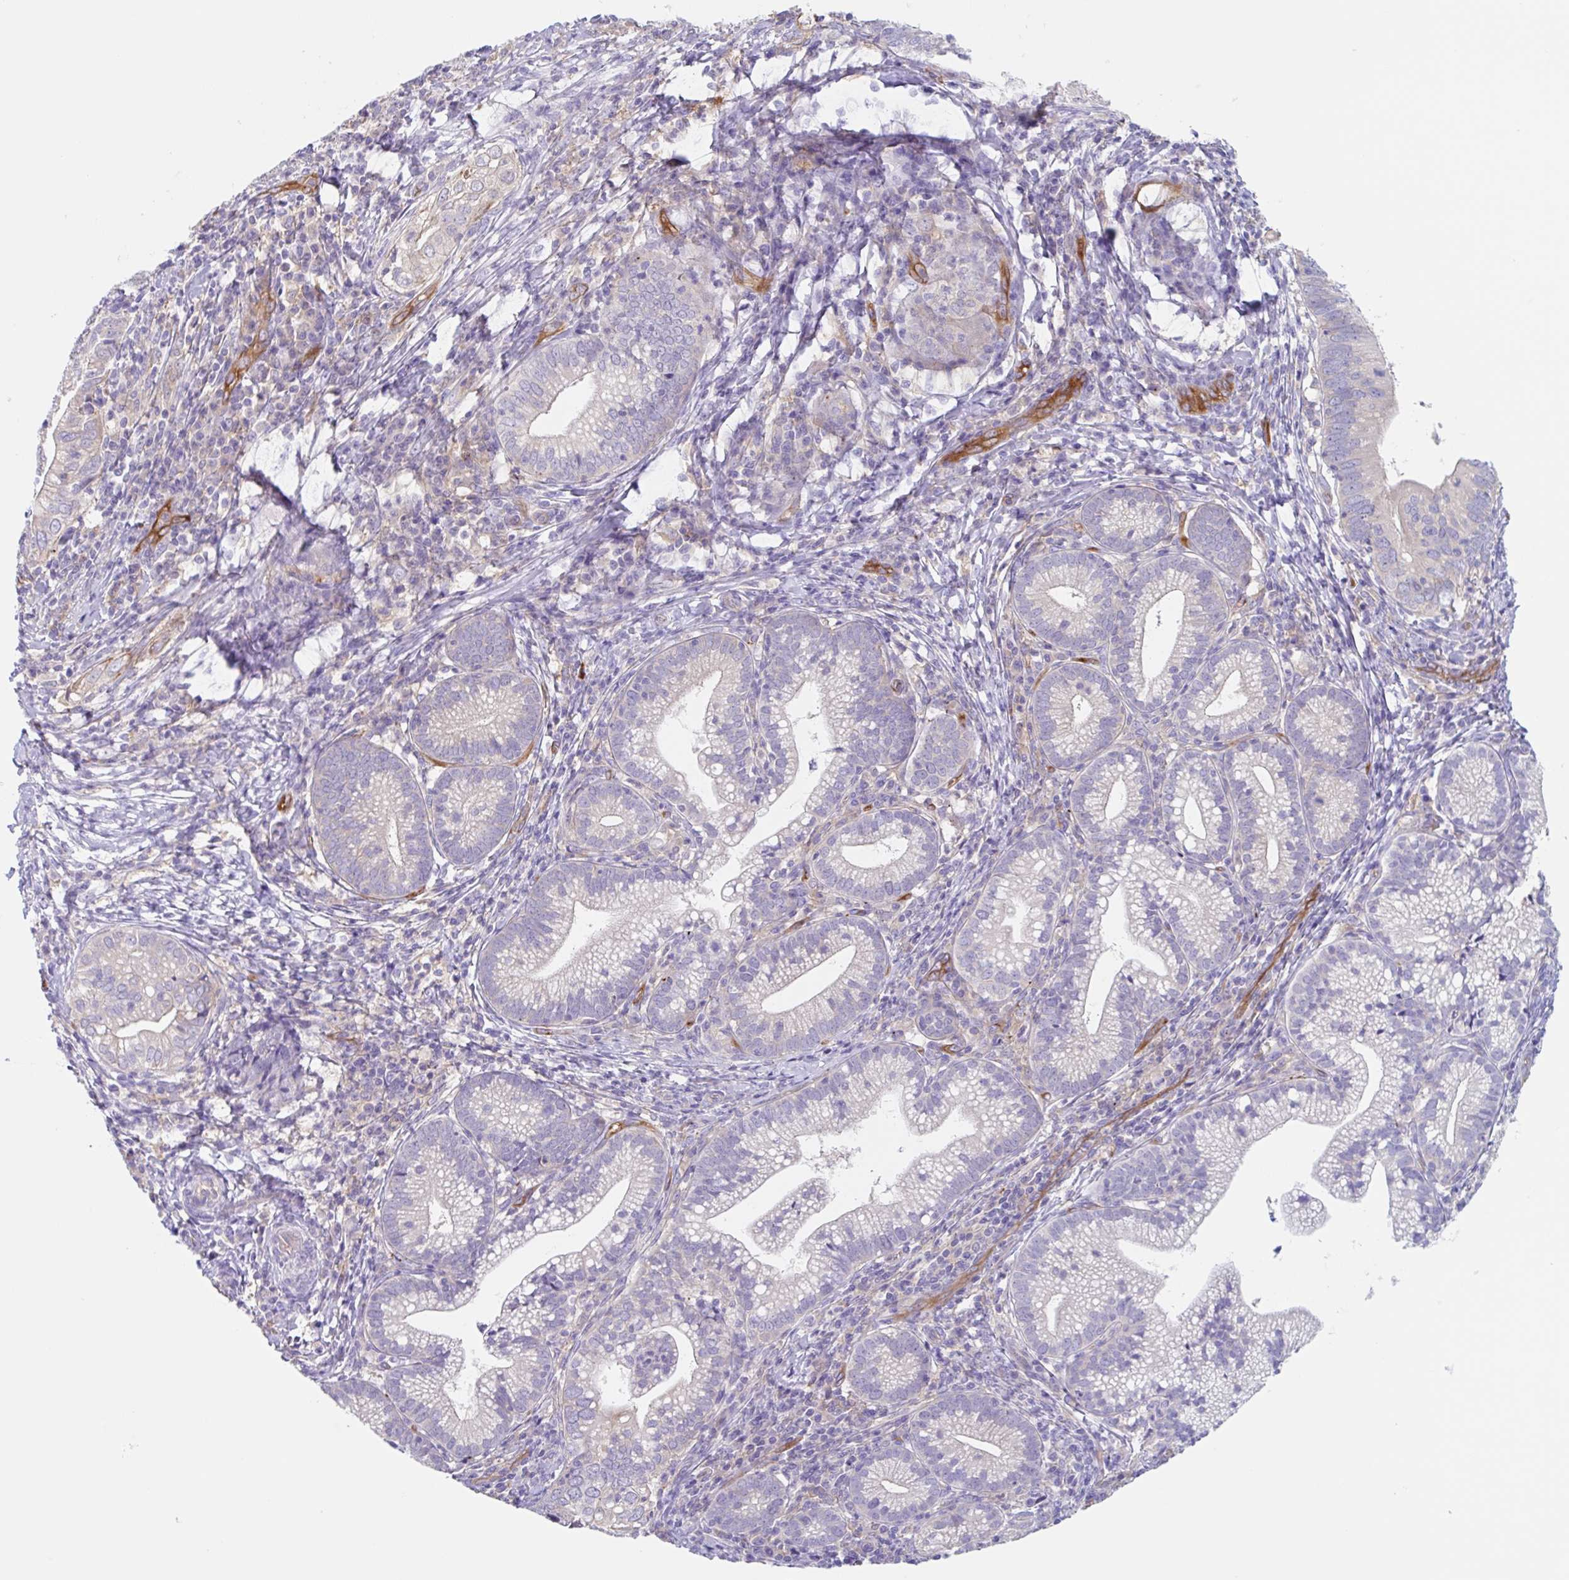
{"staining": {"intensity": "negative", "quantity": "none", "location": "none"}, "tissue": "cervical cancer", "cell_type": "Tumor cells", "image_type": "cancer", "snomed": [{"axis": "morphology", "description": "Normal tissue, NOS"}, {"axis": "morphology", "description": "Adenocarcinoma, NOS"}, {"axis": "topography", "description": "Cervix"}], "caption": "Tumor cells show no significant protein expression in cervical cancer (adenocarcinoma).", "gene": "EHD4", "patient": {"sex": "female", "age": 44}}